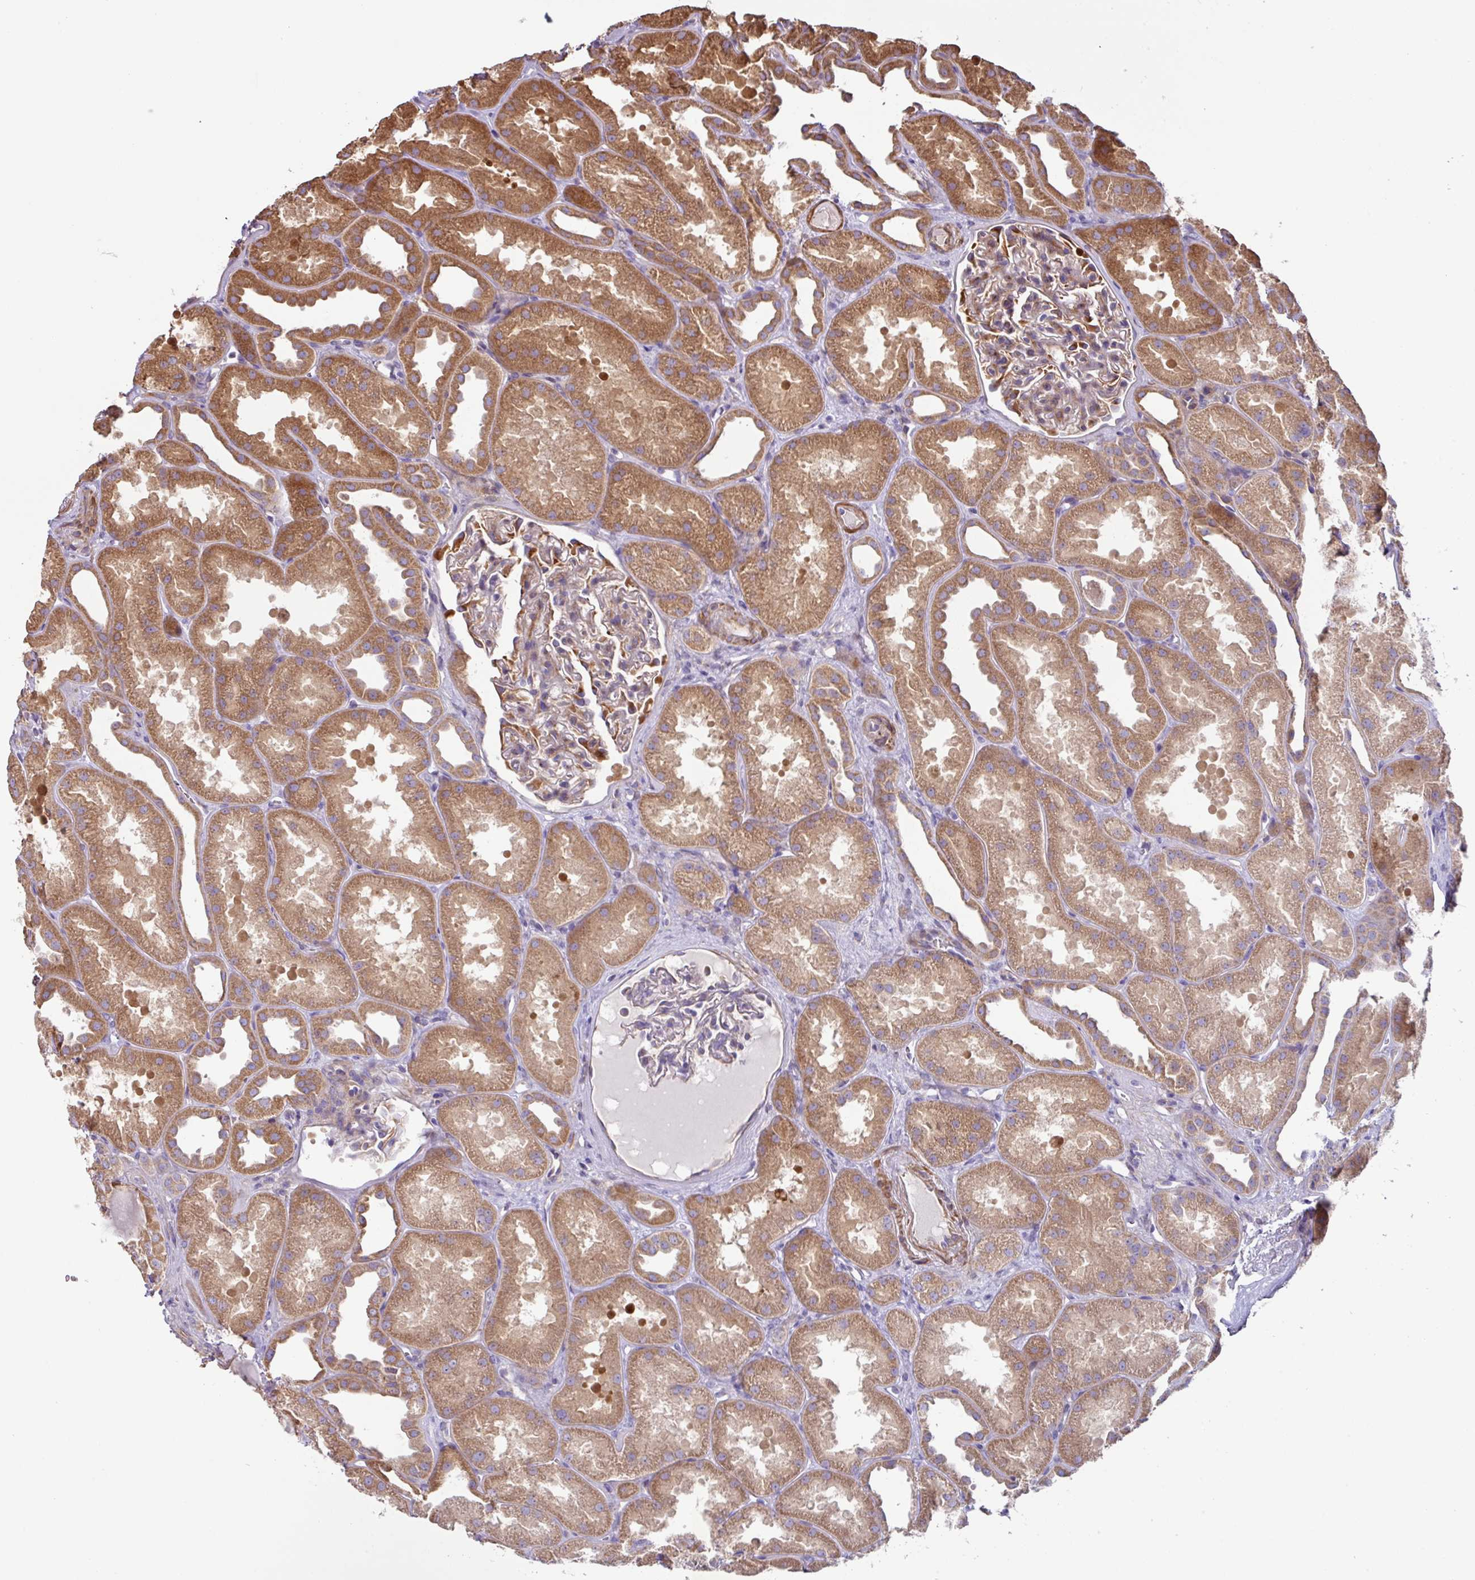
{"staining": {"intensity": "moderate", "quantity": "<25%", "location": "cytoplasmic/membranous"}, "tissue": "kidney", "cell_type": "Cells in glomeruli", "image_type": "normal", "snomed": [{"axis": "morphology", "description": "Normal tissue, NOS"}, {"axis": "topography", "description": "Kidney"}], "caption": "The photomicrograph exhibits a brown stain indicating the presence of a protein in the cytoplasmic/membranous of cells in glomeruli in kidney.", "gene": "MRRF", "patient": {"sex": "male", "age": 61}}